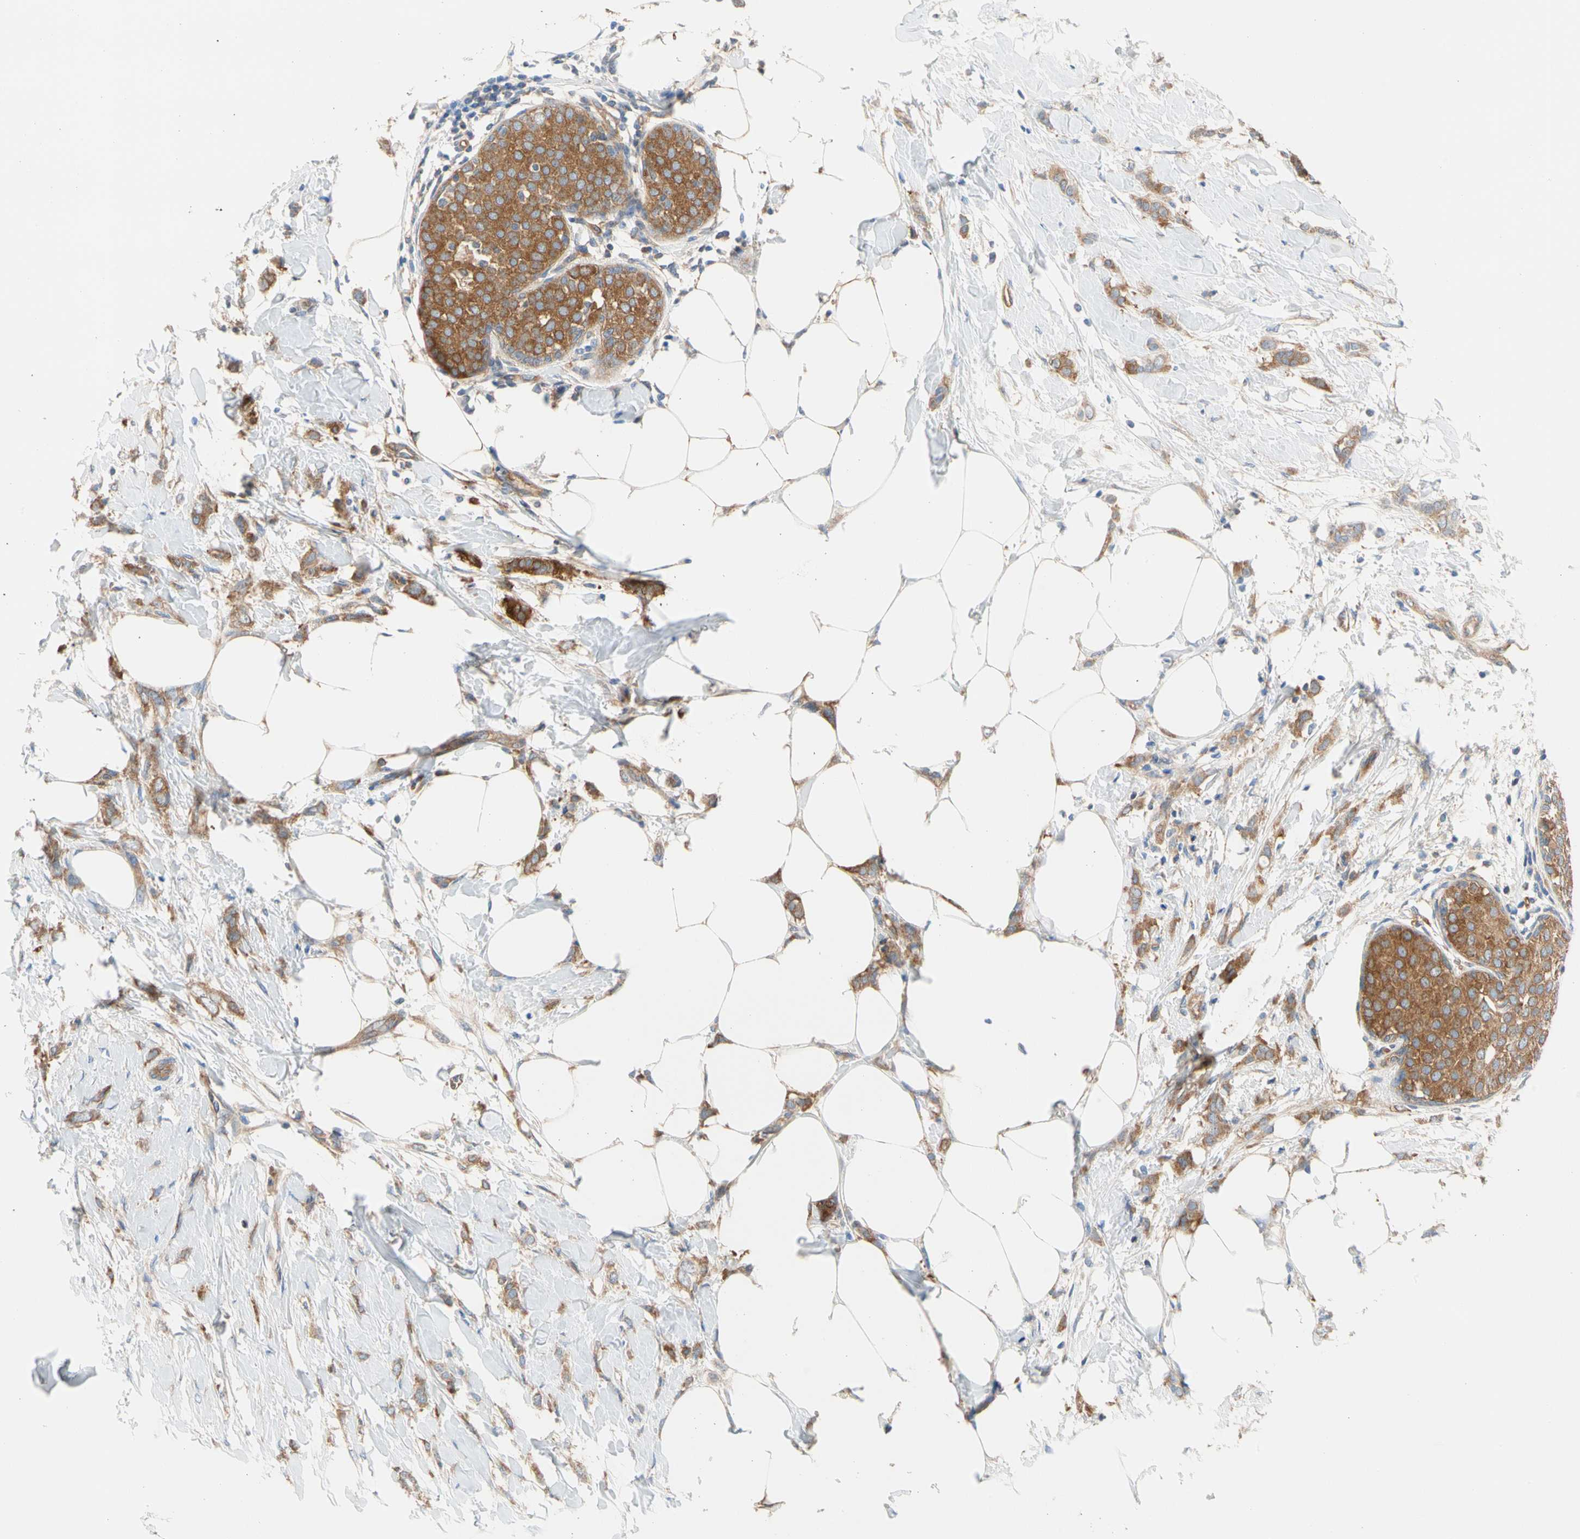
{"staining": {"intensity": "moderate", "quantity": ">75%", "location": "cytoplasmic/membranous"}, "tissue": "breast cancer", "cell_type": "Tumor cells", "image_type": "cancer", "snomed": [{"axis": "morphology", "description": "Lobular carcinoma, in situ"}, {"axis": "morphology", "description": "Lobular carcinoma"}, {"axis": "topography", "description": "Breast"}], "caption": "Immunohistochemistry (IHC) of breast cancer (lobular carcinoma in situ) displays medium levels of moderate cytoplasmic/membranous expression in approximately >75% of tumor cells.", "gene": "GPHN", "patient": {"sex": "female", "age": 41}}